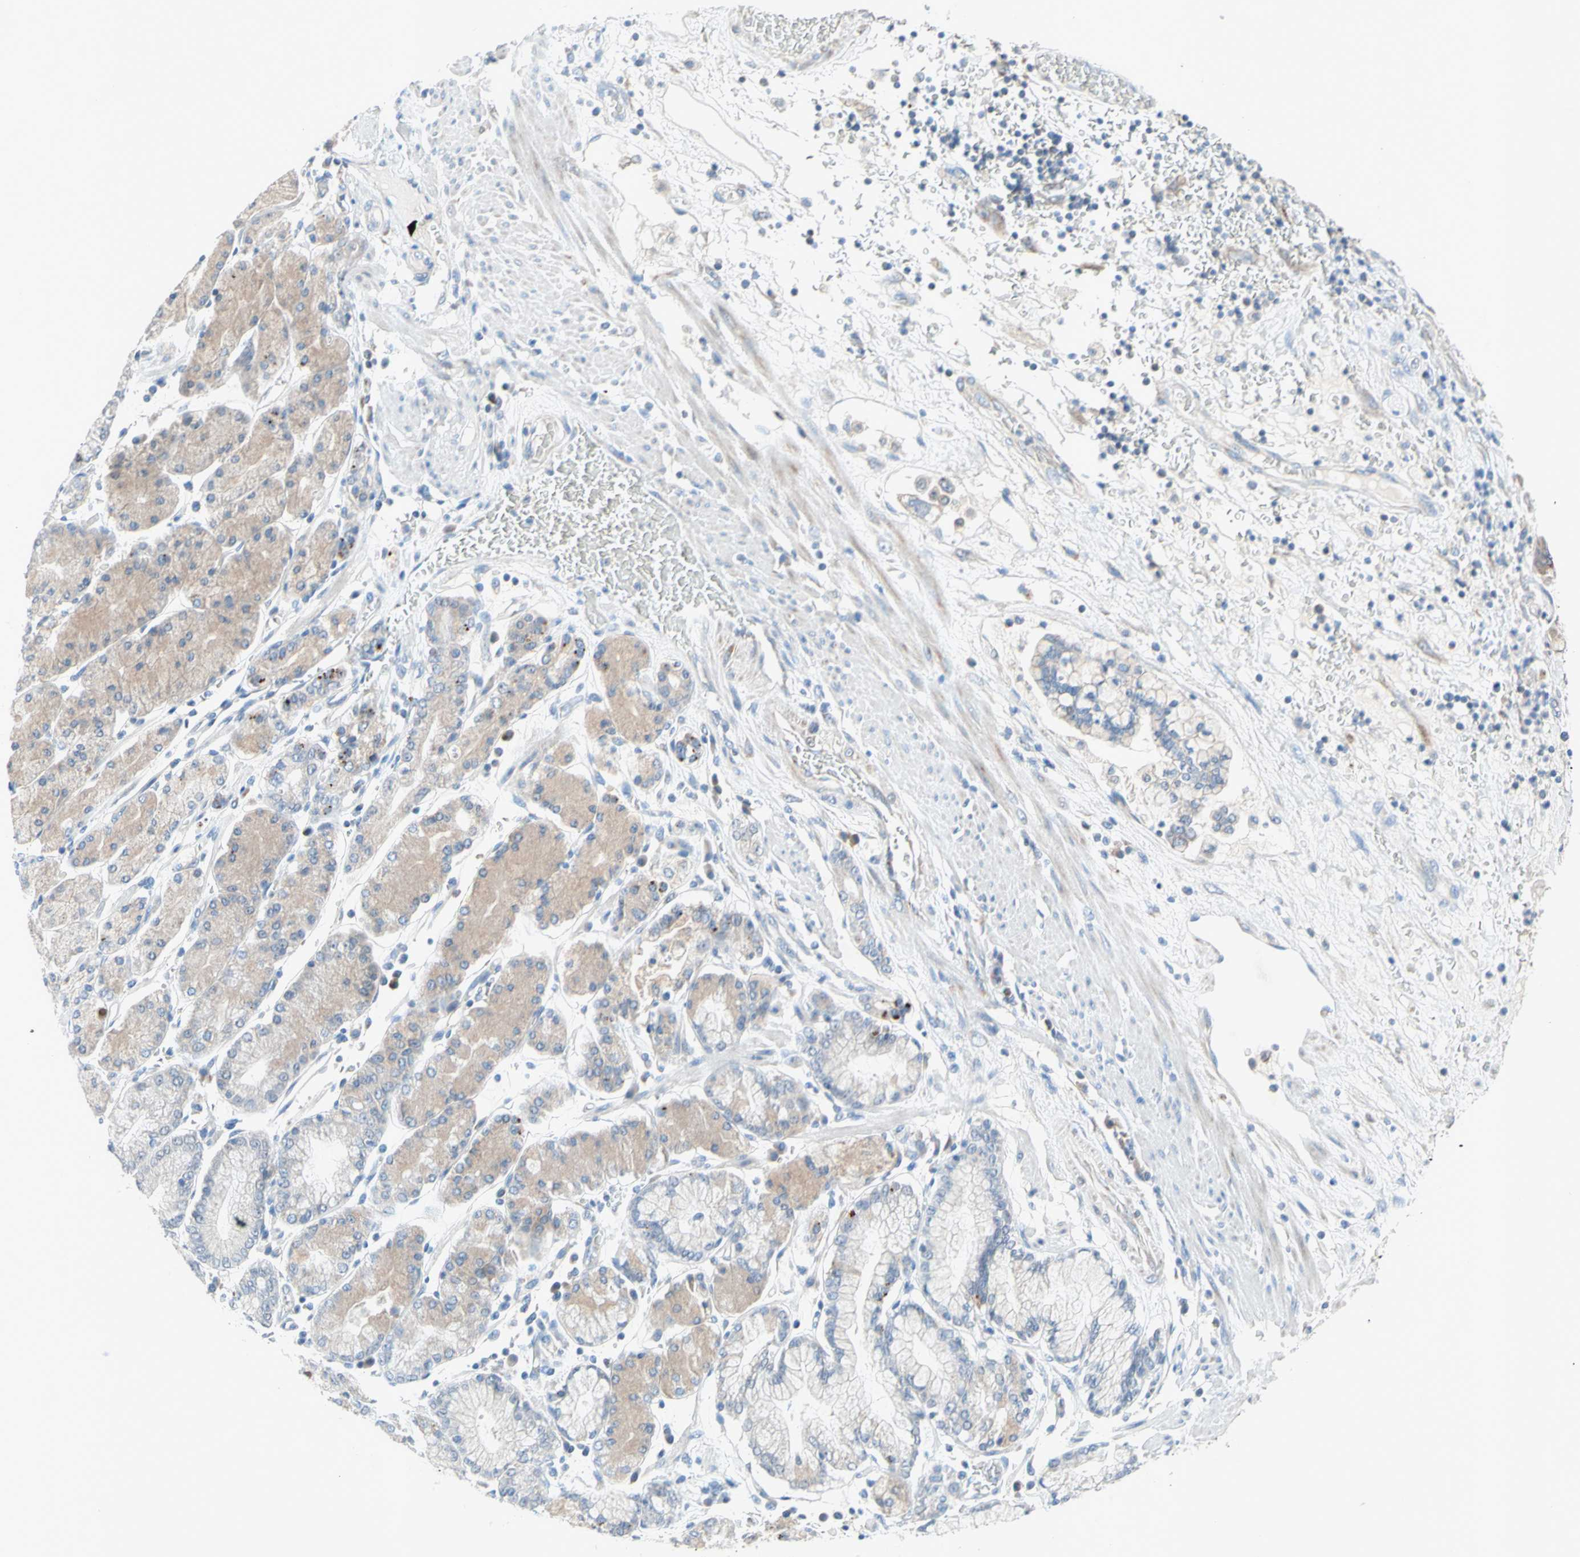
{"staining": {"intensity": "weak", "quantity": "25%-75%", "location": "cytoplasmic/membranous"}, "tissue": "stomach cancer", "cell_type": "Tumor cells", "image_type": "cancer", "snomed": [{"axis": "morphology", "description": "Normal tissue, NOS"}, {"axis": "morphology", "description": "Adenocarcinoma, NOS"}, {"axis": "topography", "description": "Stomach, upper"}, {"axis": "topography", "description": "Stomach"}], "caption": "DAB (3,3'-diaminobenzidine) immunohistochemical staining of human stomach cancer demonstrates weak cytoplasmic/membranous protein positivity in approximately 25%-75% of tumor cells.", "gene": "MFF", "patient": {"sex": "male", "age": 76}}